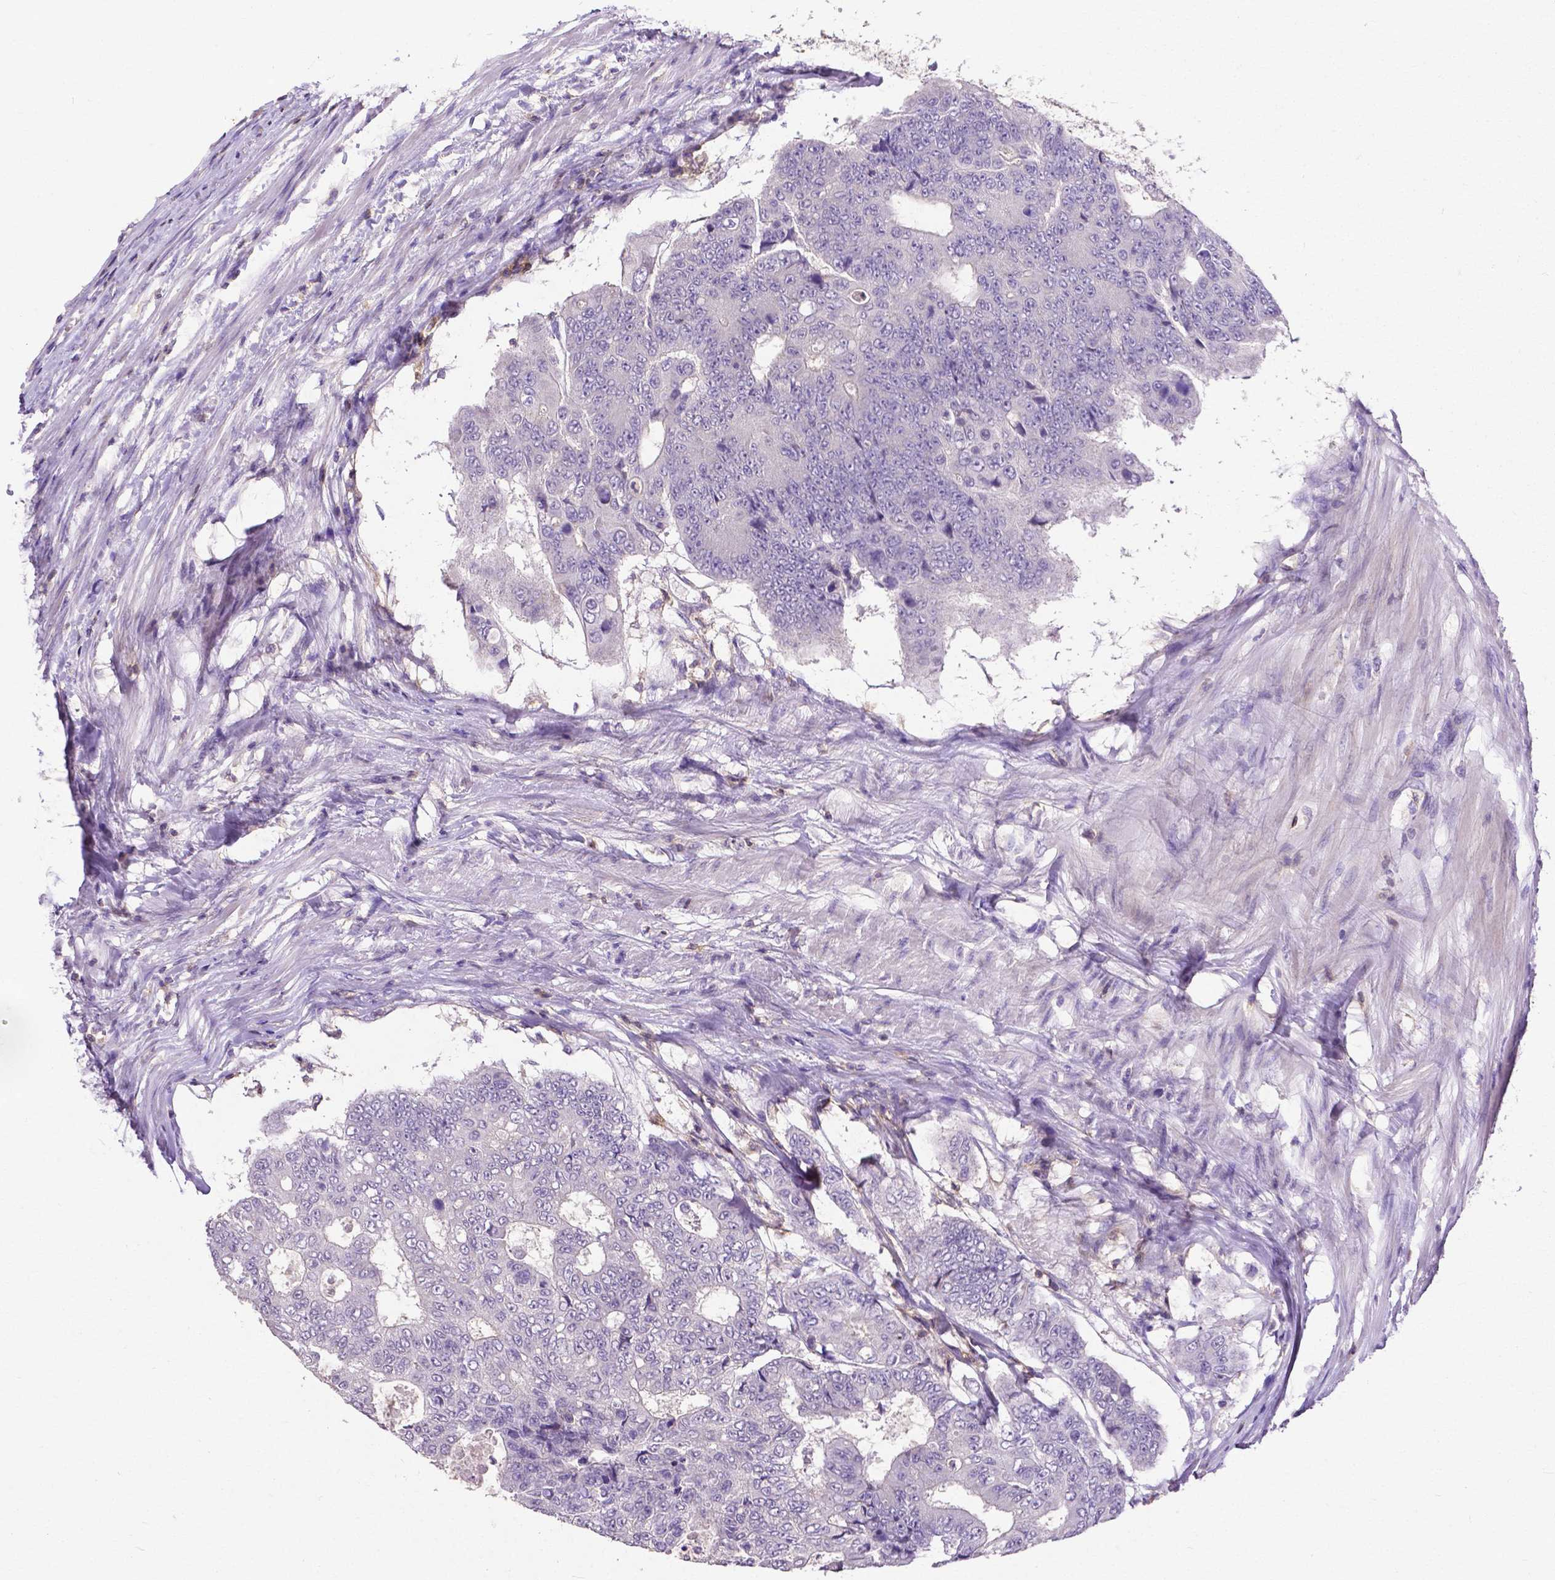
{"staining": {"intensity": "negative", "quantity": "none", "location": "none"}, "tissue": "colorectal cancer", "cell_type": "Tumor cells", "image_type": "cancer", "snomed": [{"axis": "morphology", "description": "Adenocarcinoma, NOS"}, {"axis": "topography", "description": "Colon"}], "caption": "A high-resolution photomicrograph shows immunohistochemistry staining of adenocarcinoma (colorectal), which displays no significant staining in tumor cells.", "gene": "CD4", "patient": {"sex": "female", "age": 48}}